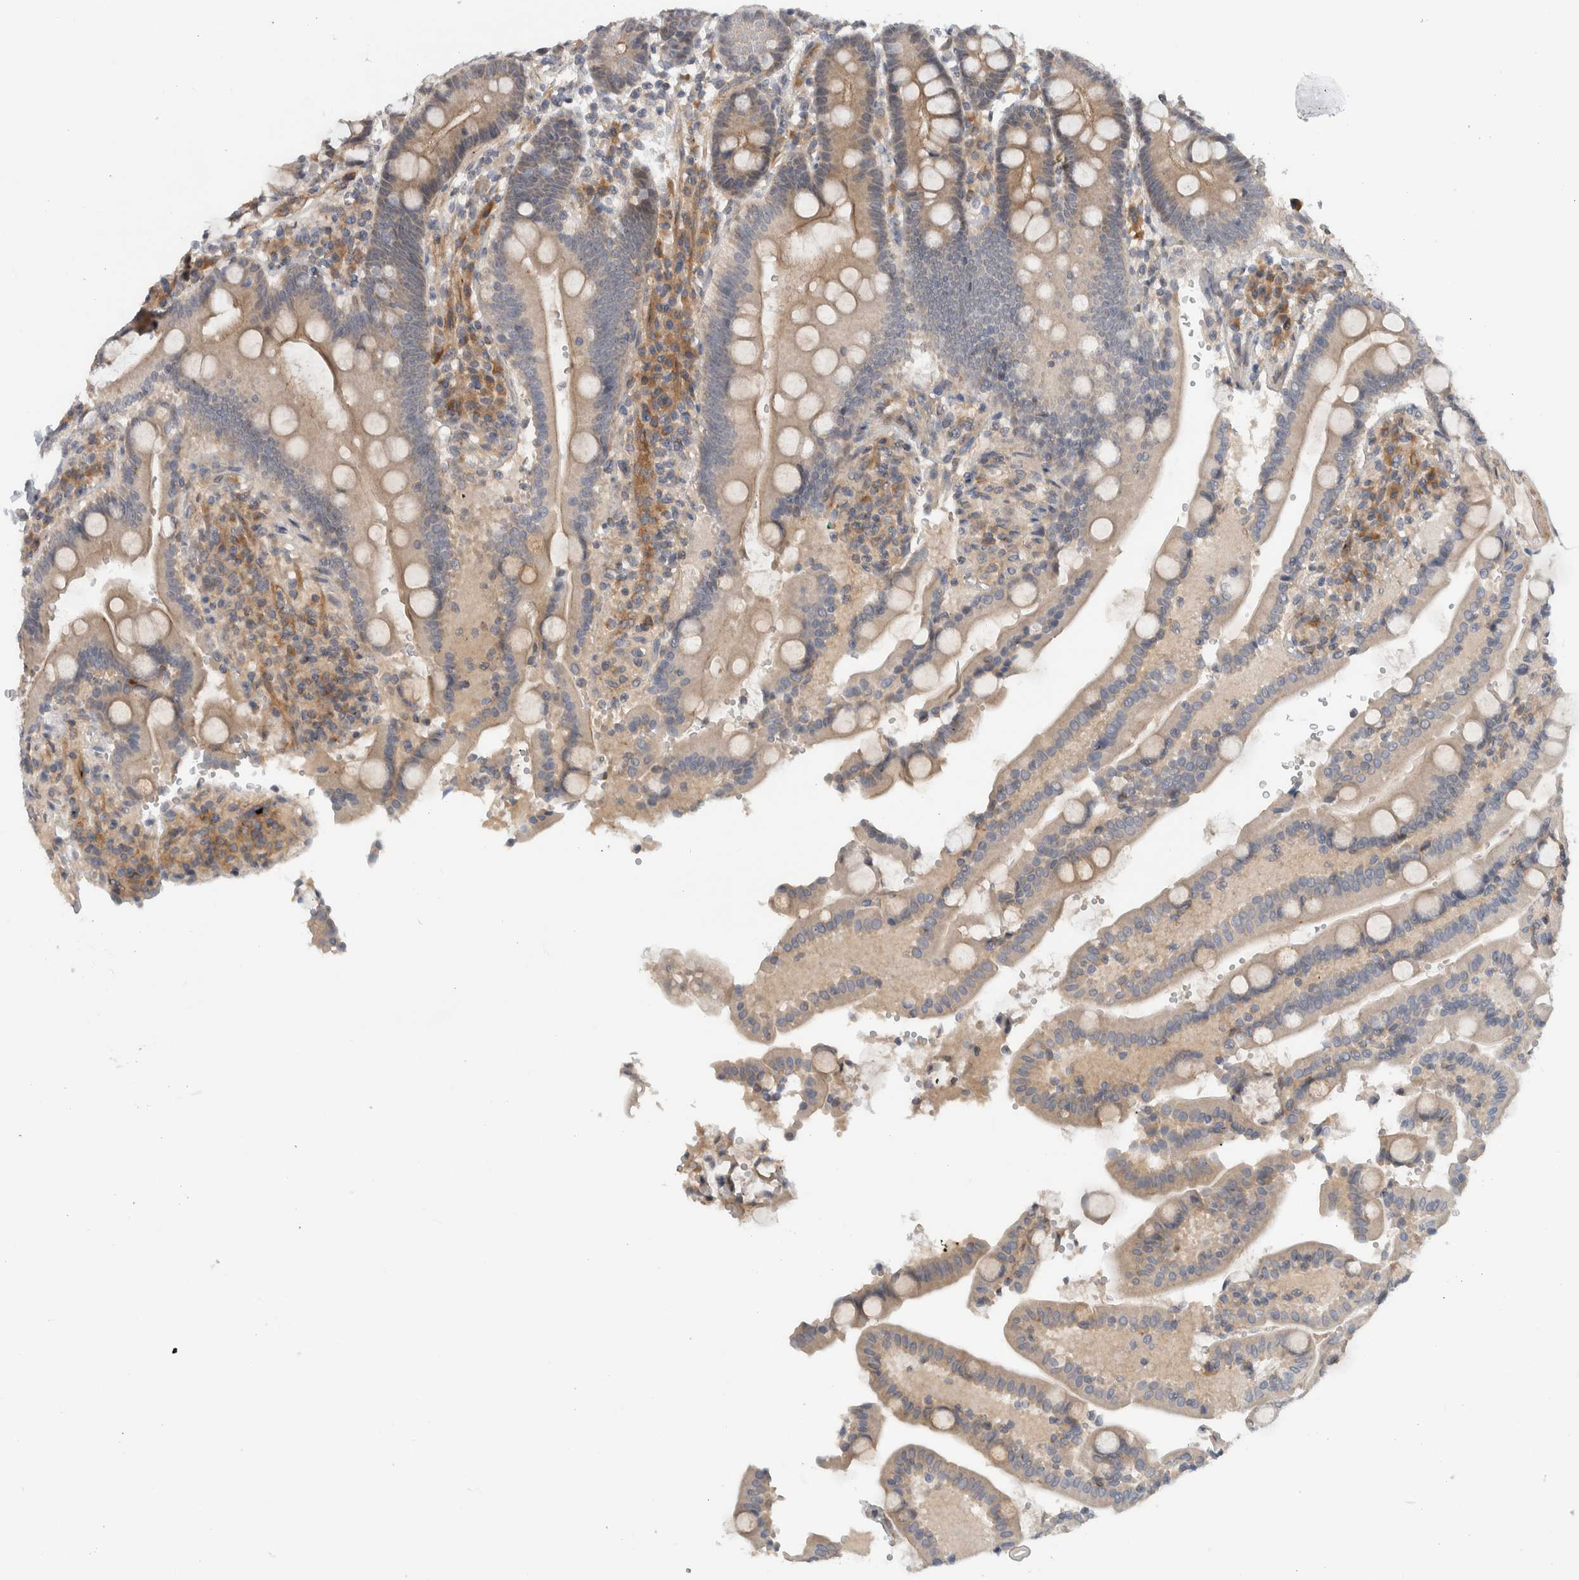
{"staining": {"intensity": "weak", "quantity": ">75%", "location": "cytoplasmic/membranous"}, "tissue": "duodenum", "cell_type": "Glandular cells", "image_type": "normal", "snomed": [{"axis": "morphology", "description": "Normal tissue, NOS"}, {"axis": "topography", "description": "Small intestine, NOS"}], "caption": "High-magnification brightfield microscopy of unremarkable duodenum stained with DAB (3,3'-diaminobenzidine) (brown) and counterstained with hematoxylin (blue). glandular cells exhibit weak cytoplasmic/membranous expression is appreciated in approximately>75% of cells. Nuclei are stained in blue.", "gene": "MPRIP", "patient": {"sex": "female", "age": 71}}